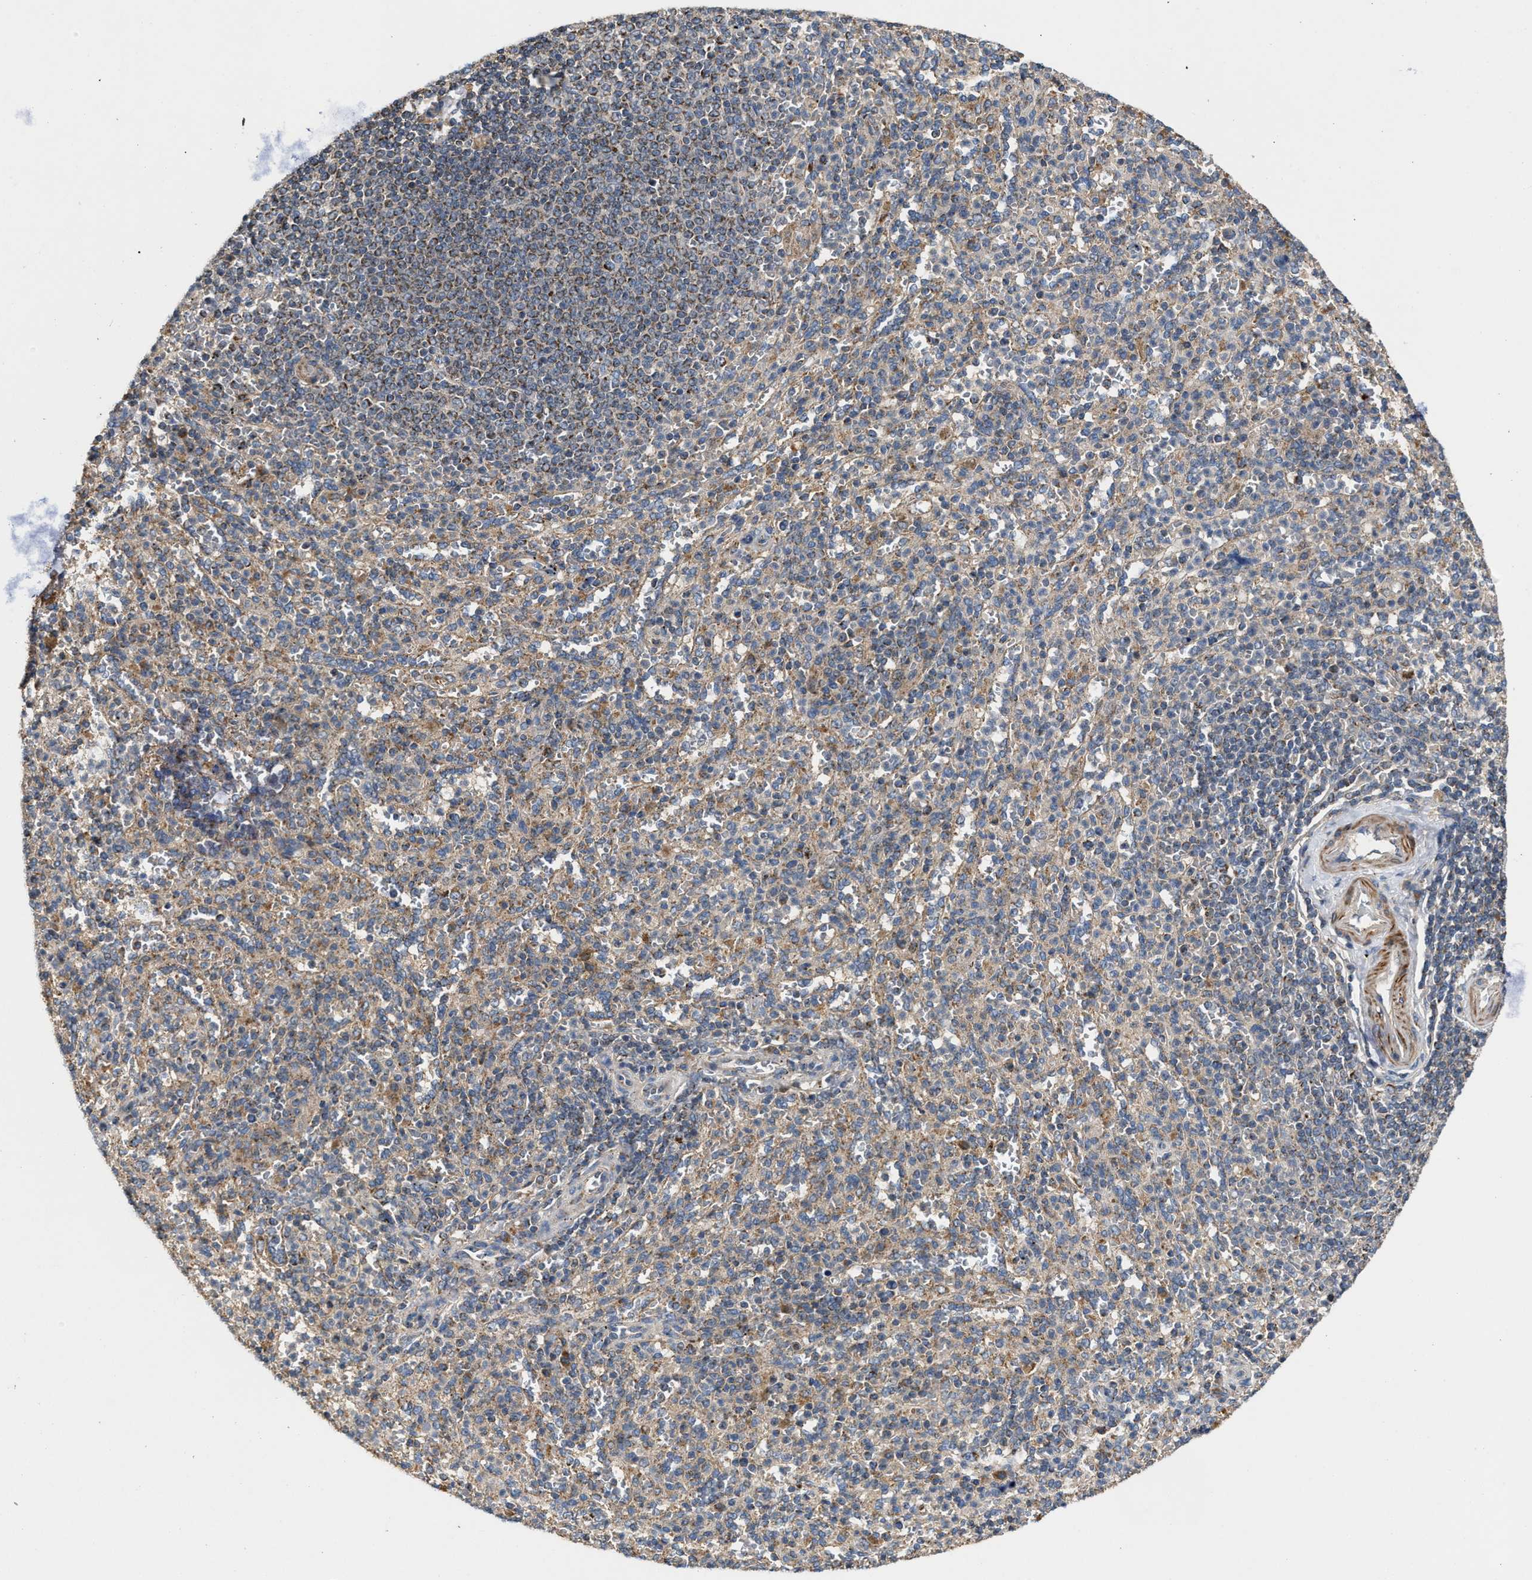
{"staining": {"intensity": "weak", "quantity": "25%-75%", "location": "cytoplasmic/membranous"}, "tissue": "spleen", "cell_type": "Cells in red pulp", "image_type": "normal", "snomed": [{"axis": "morphology", "description": "Normal tissue, NOS"}, {"axis": "topography", "description": "Spleen"}], "caption": "IHC image of unremarkable spleen: spleen stained using immunohistochemistry (IHC) shows low levels of weak protein expression localized specifically in the cytoplasmic/membranous of cells in red pulp, appearing as a cytoplasmic/membranous brown color.", "gene": "TACO1", "patient": {"sex": "male", "age": 36}}